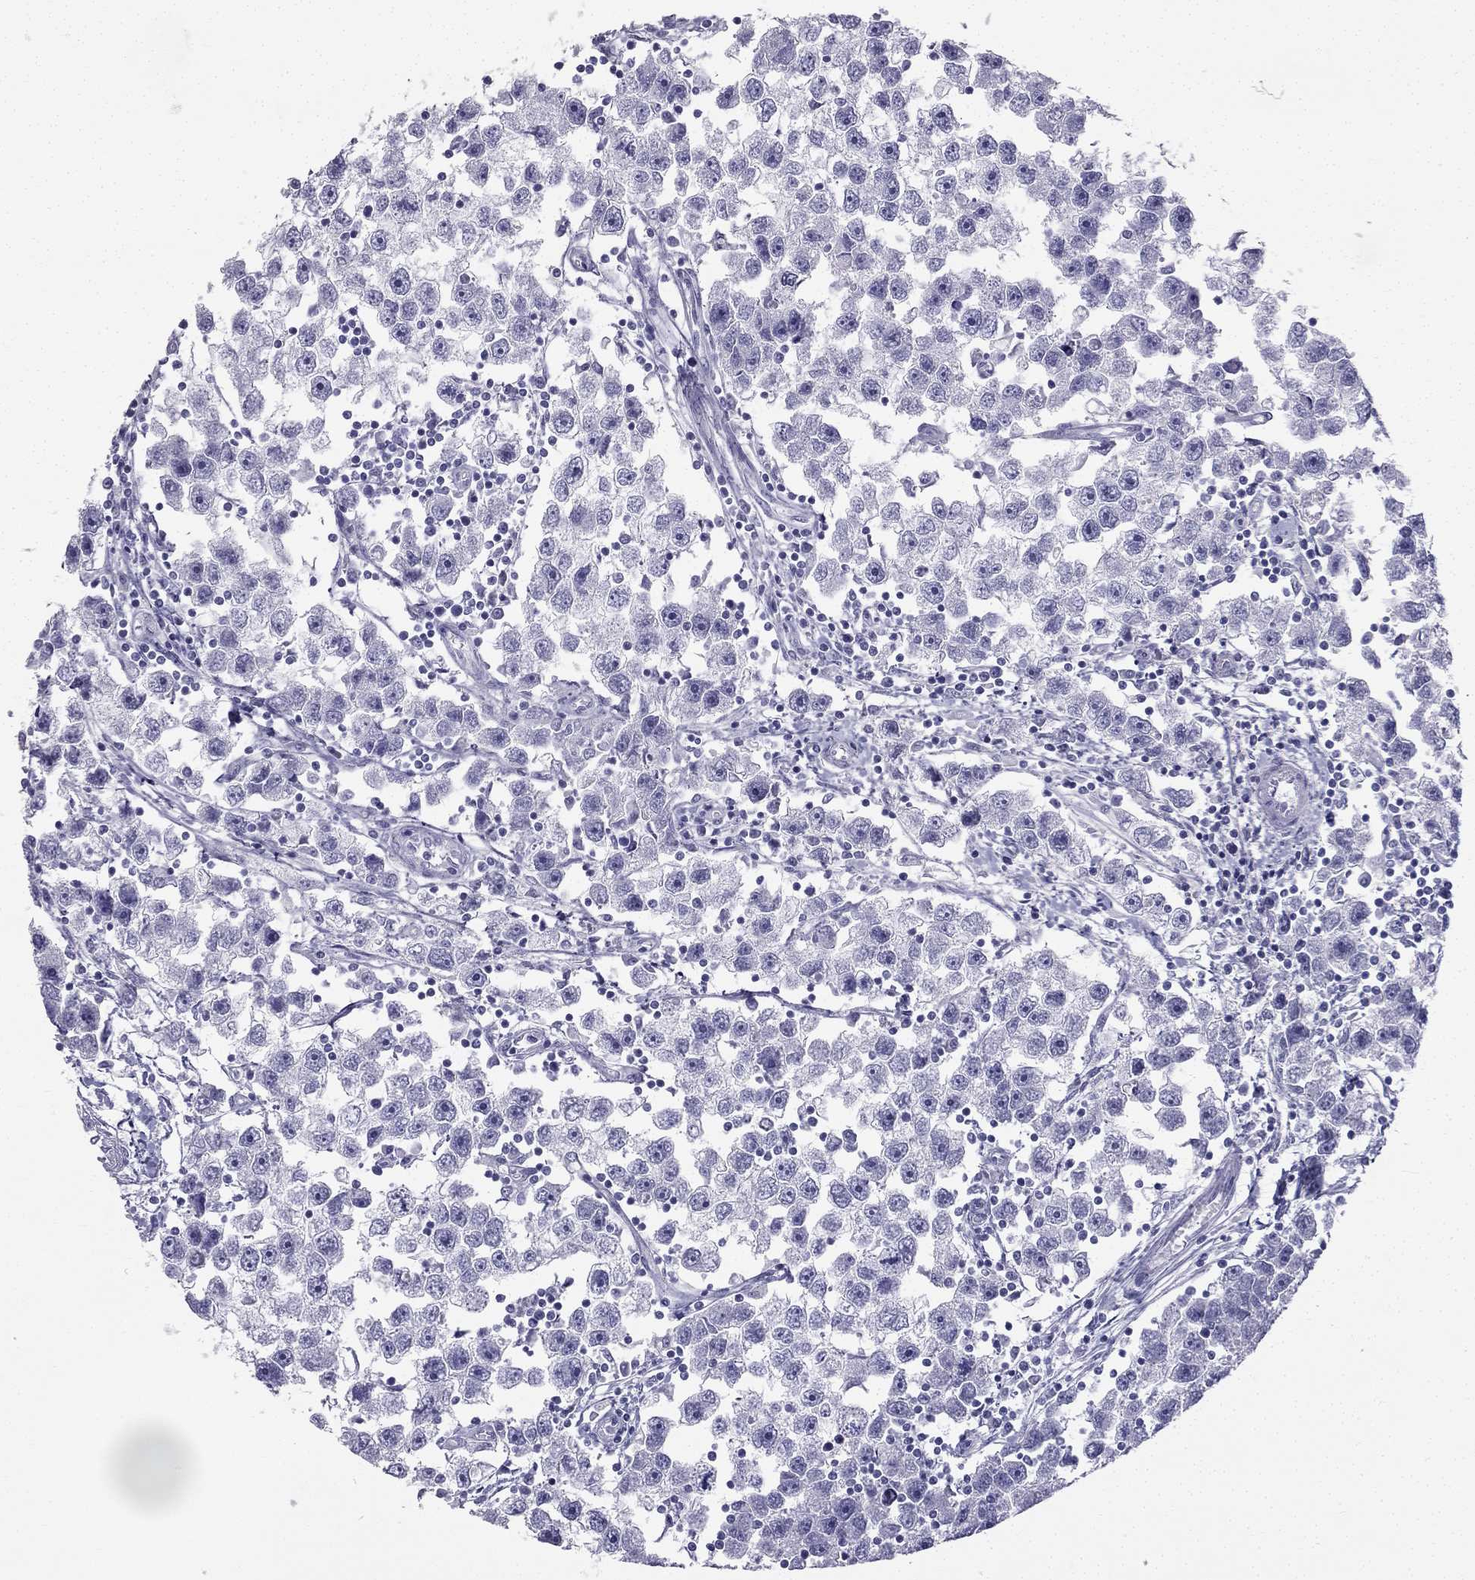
{"staining": {"intensity": "negative", "quantity": "none", "location": "none"}, "tissue": "testis cancer", "cell_type": "Tumor cells", "image_type": "cancer", "snomed": [{"axis": "morphology", "description": "Seminoma, NOS"}, {"axis": "topography", "description": "Testis"}], "caption": "Immunohistochemistry (IHC) micrograph of neoplastic tissue: human testis seminoma stained with DAB demonstrates no significant protein positivity in tumor cells. (Immunohistochemistry (IHC), brightfield microscopy, high magnification).", "gene": "TFF3", "patient": {"sex": "male", "age": 30}}